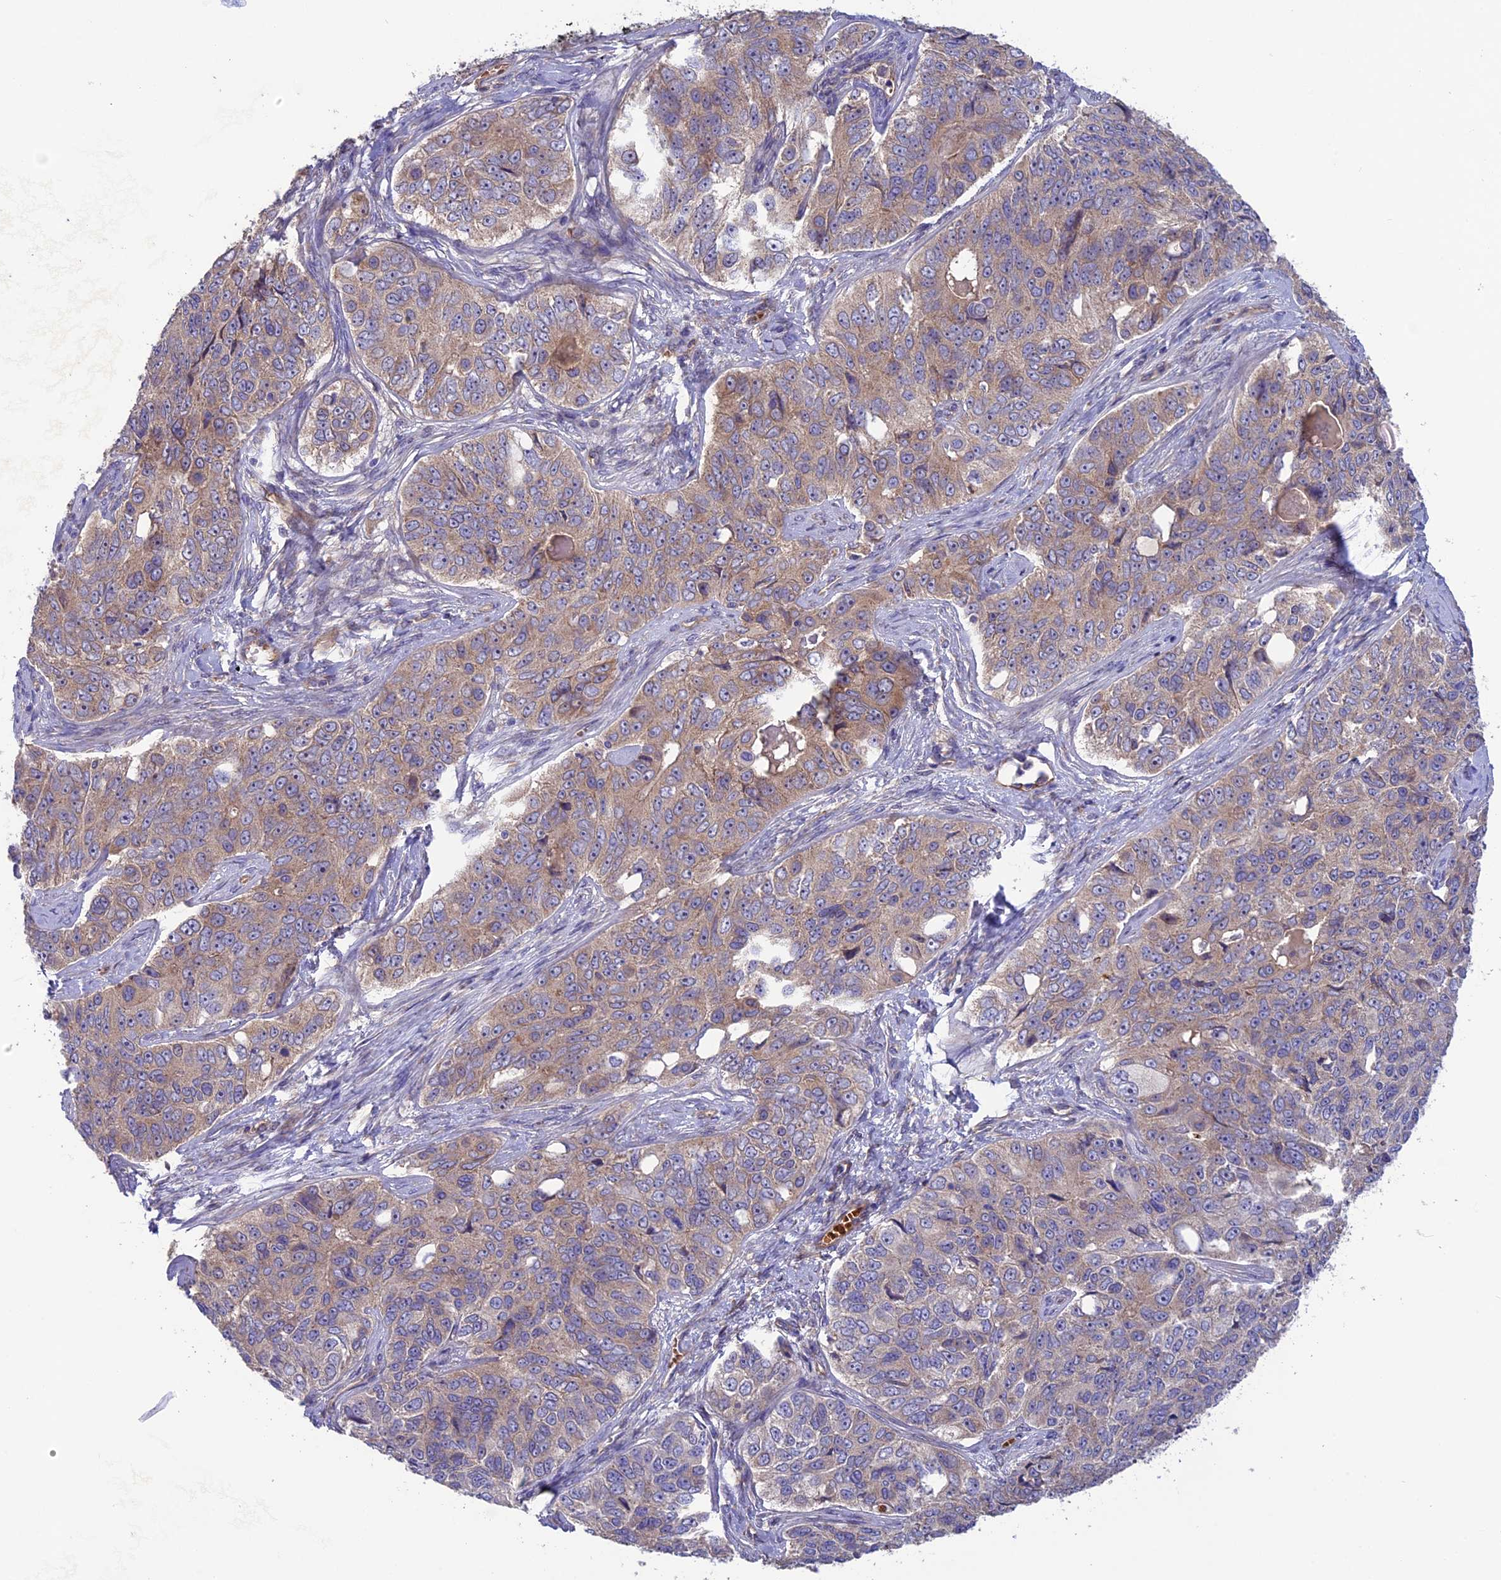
{"staining": {"intensity": "weak", "quantity": ">75%", "location": "cytoplasmic/membranous"}, "tissue": "ovarian cancer", "cell_type": "Tumor cells", "image_type": "cancer", "snomed": [{"axis": "morphology", "description": "Carcinoma, endometroid"}, {"axis": "topography", "description": "Ovary"}], "caption": "Immunohistochemical staining of human ovarian endometroid carcinoma demonstrates low levels of weak cytoplasmic/membranous protein positivity in approximately >75% of tumor cells.", "gene": "DUS3L", "patient": {"sex": "female", "age": 51}}